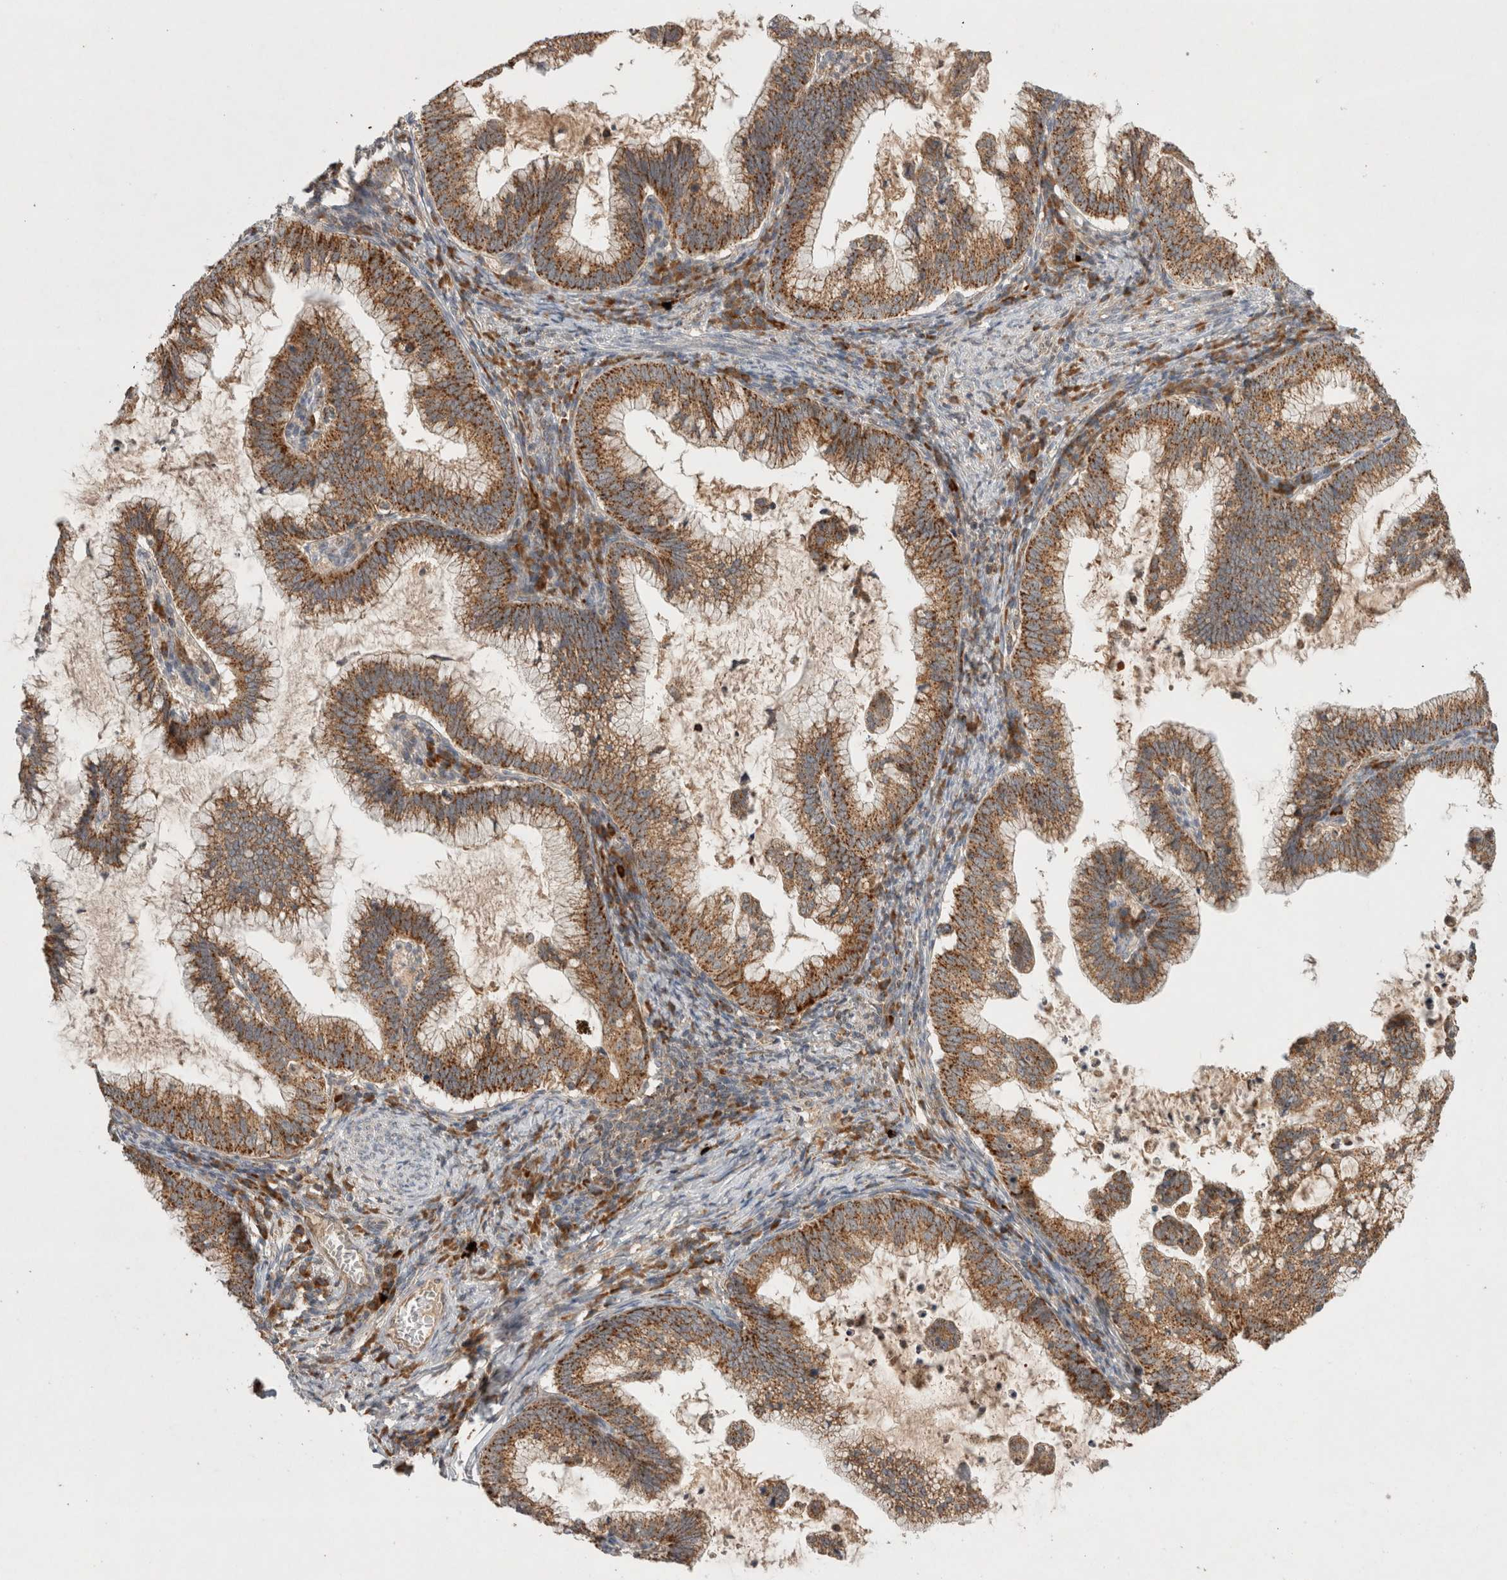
{"staining": {"intensity": "strong", "quantity": ">75%", "location": "cytoplasmic/membranous"}, "tissue": "cervical cancer", "cell_type": "Tumor cells", "image_type": "cancer", "snomed": [{"axis": "morphology", "description": "Adenocarcinoma, NOS"}, {"axis": "topography", "description": "Cervix"}], "caption": "Immunohistochemical staining of human adenocarcinoma (cervical) displays high levels of strong cytoplasmic/membranous positivity in approximately >75% of tumor cells.", "gene": "AMPD1", "patient": {"sex": "female", "age": 36}}